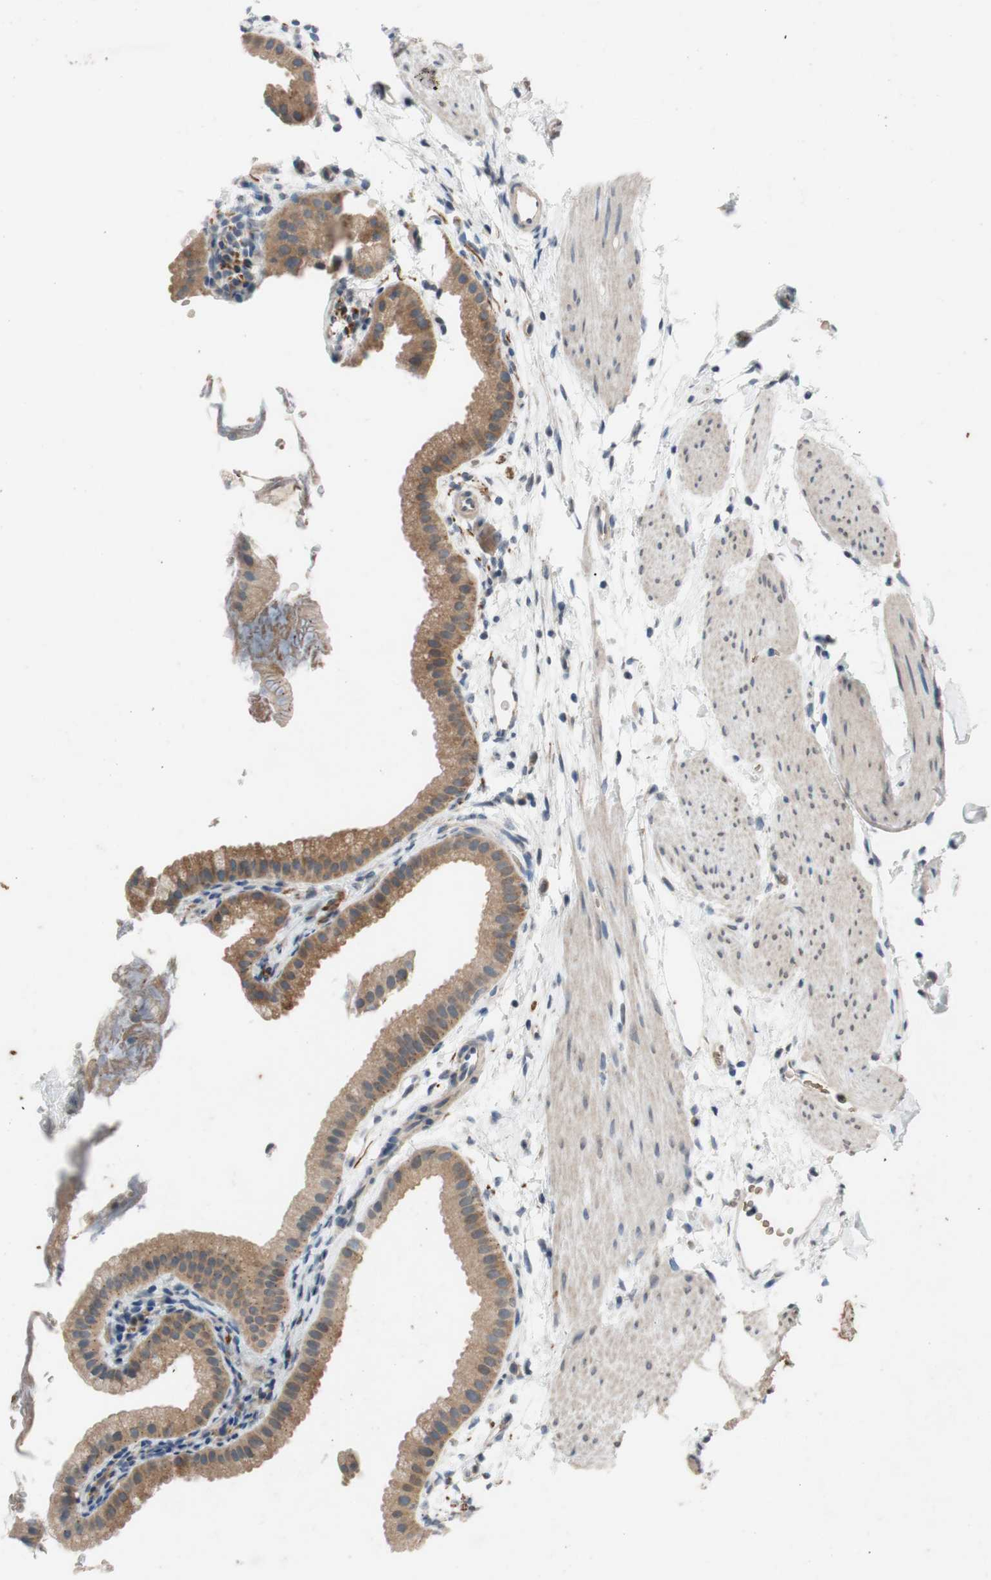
{"staining": {"intensity": "moderate", "quantity": ">75%", "location": "cytoplasmic/membranous"}, "tissue": "gallbladder", "cell_type": "Glandular cells", "image_type": "normal", "snomed": [{"axis": "morphology", "description": "Normal tissue, NOS"}, {"axis": "topography", "description": "Gallbladder"}], "caption": "Approximately >75% of glandular cells in normal human gallbladder reveal moderate cytoplasmic/membranous protein positivity as visualized by brown immunohistochemical staining.", "gene": "ADD2", "patient": {"sex": "female", "age": 64}}